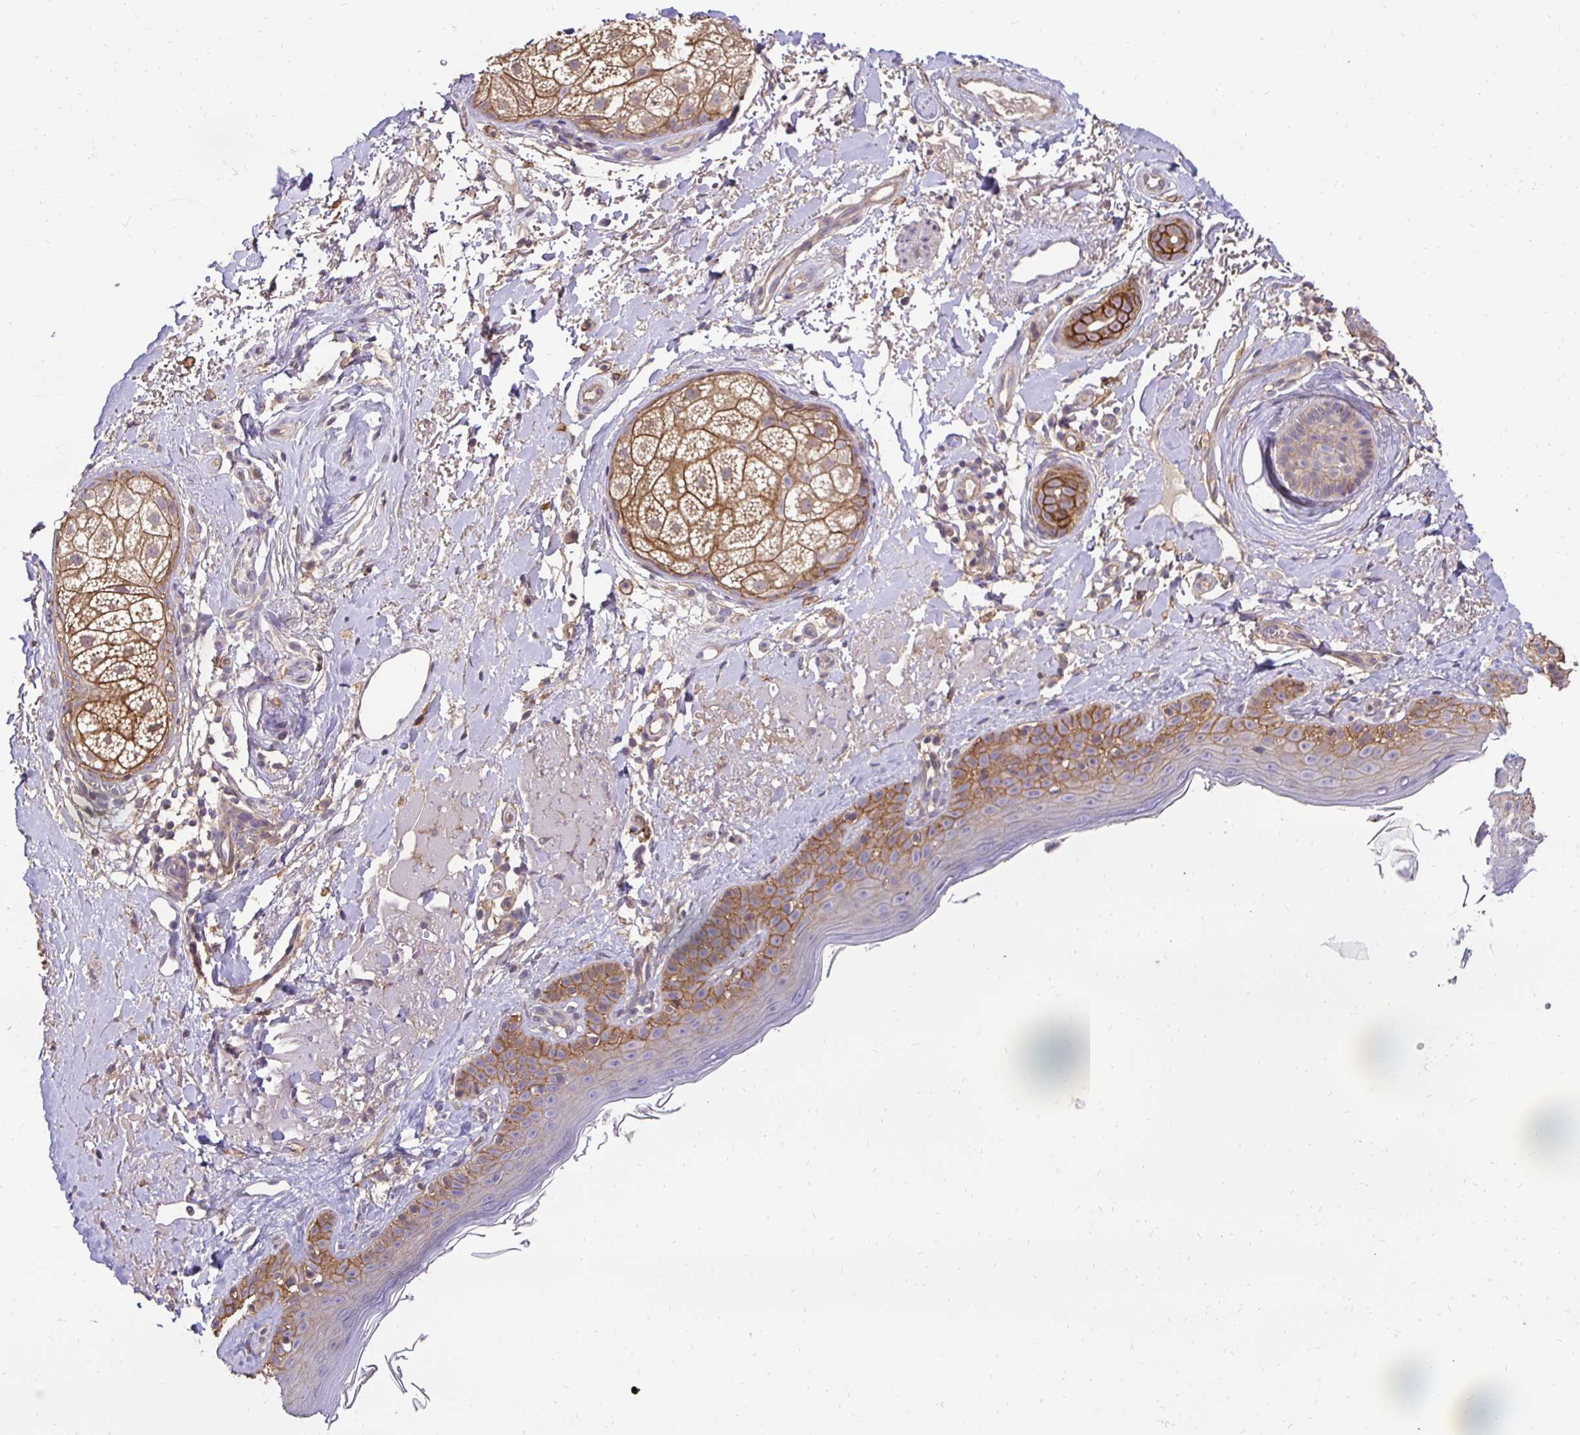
{"staining": {"intensity": "weak", "quantity": ">75%", "location": "cytoplasmic/membranous"}, "tissue": "skin", "cell_type": "Fibroblasts", "image_type": "normal", "snomed": [{"axis": "morphology", "description": "Normal tissue, NOS"}, {"axis": "topography", "description": "Skin"}], "caption": "This photomicrograph demonstrates normal skin stained with immunohistochemistry (IHC) to label a protein in brown. The cytoplasmic/membranous of fibroblasts show weak positivity for the protein. Nuclei are counter-stained blue.", "gene": "SLC9A1", "patient": {"sex": "male", "age": 73}}